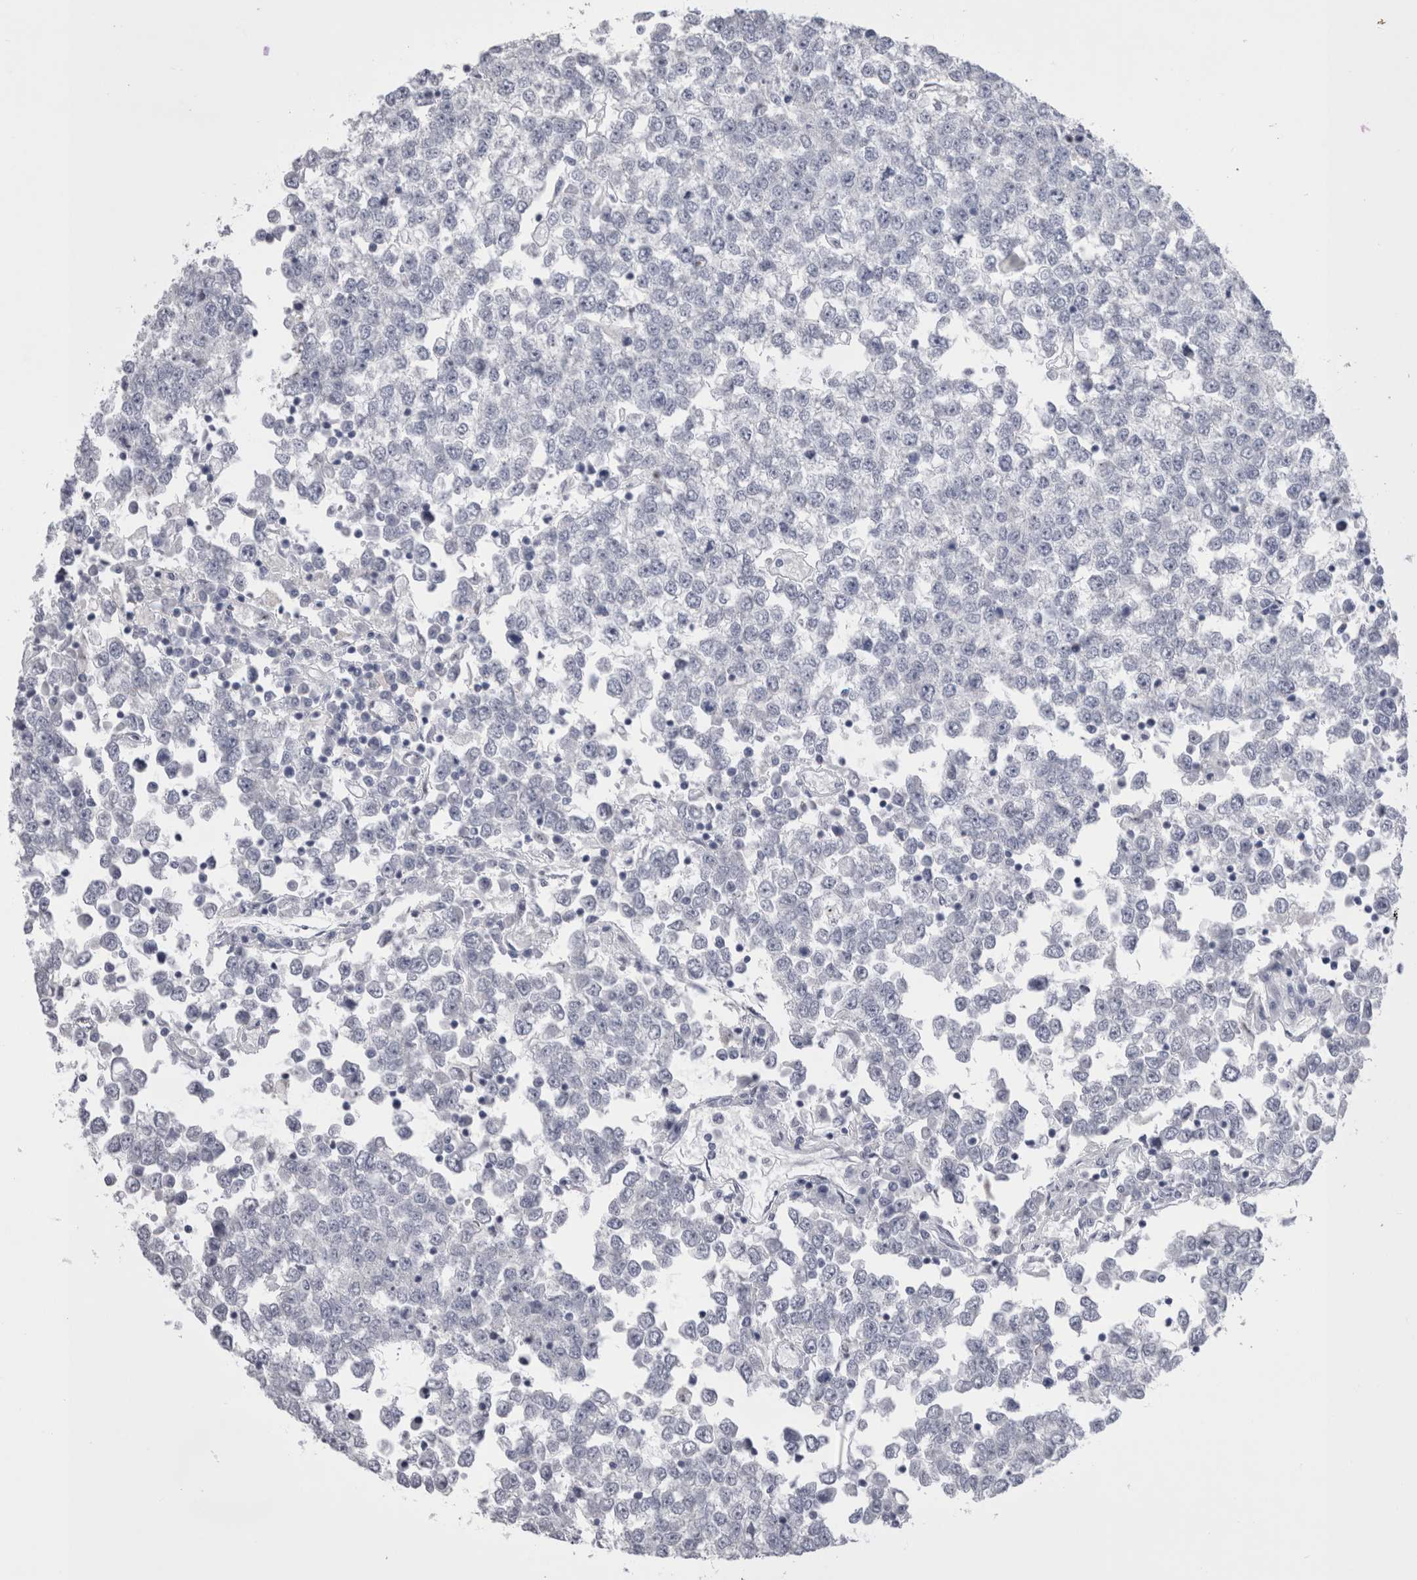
{"staining": {"intensity": "negative", "quantity": "none", "location": "none"}, "tissue": "testis cancer", "cell_type": "Tumor cells", "image_type": "cancer", "snomed": [{"axis": "morphology", "description": "Seminoma, NOS"}, {"axis": "topography", "description": "Testis"}], "caption": "This is a photomicrograph of IHC staining of testis cancer (seminoma), which shows no positivity in tumor cells.", "gene": "PWP2", "patient": {"sex": "male", "age": 65}}